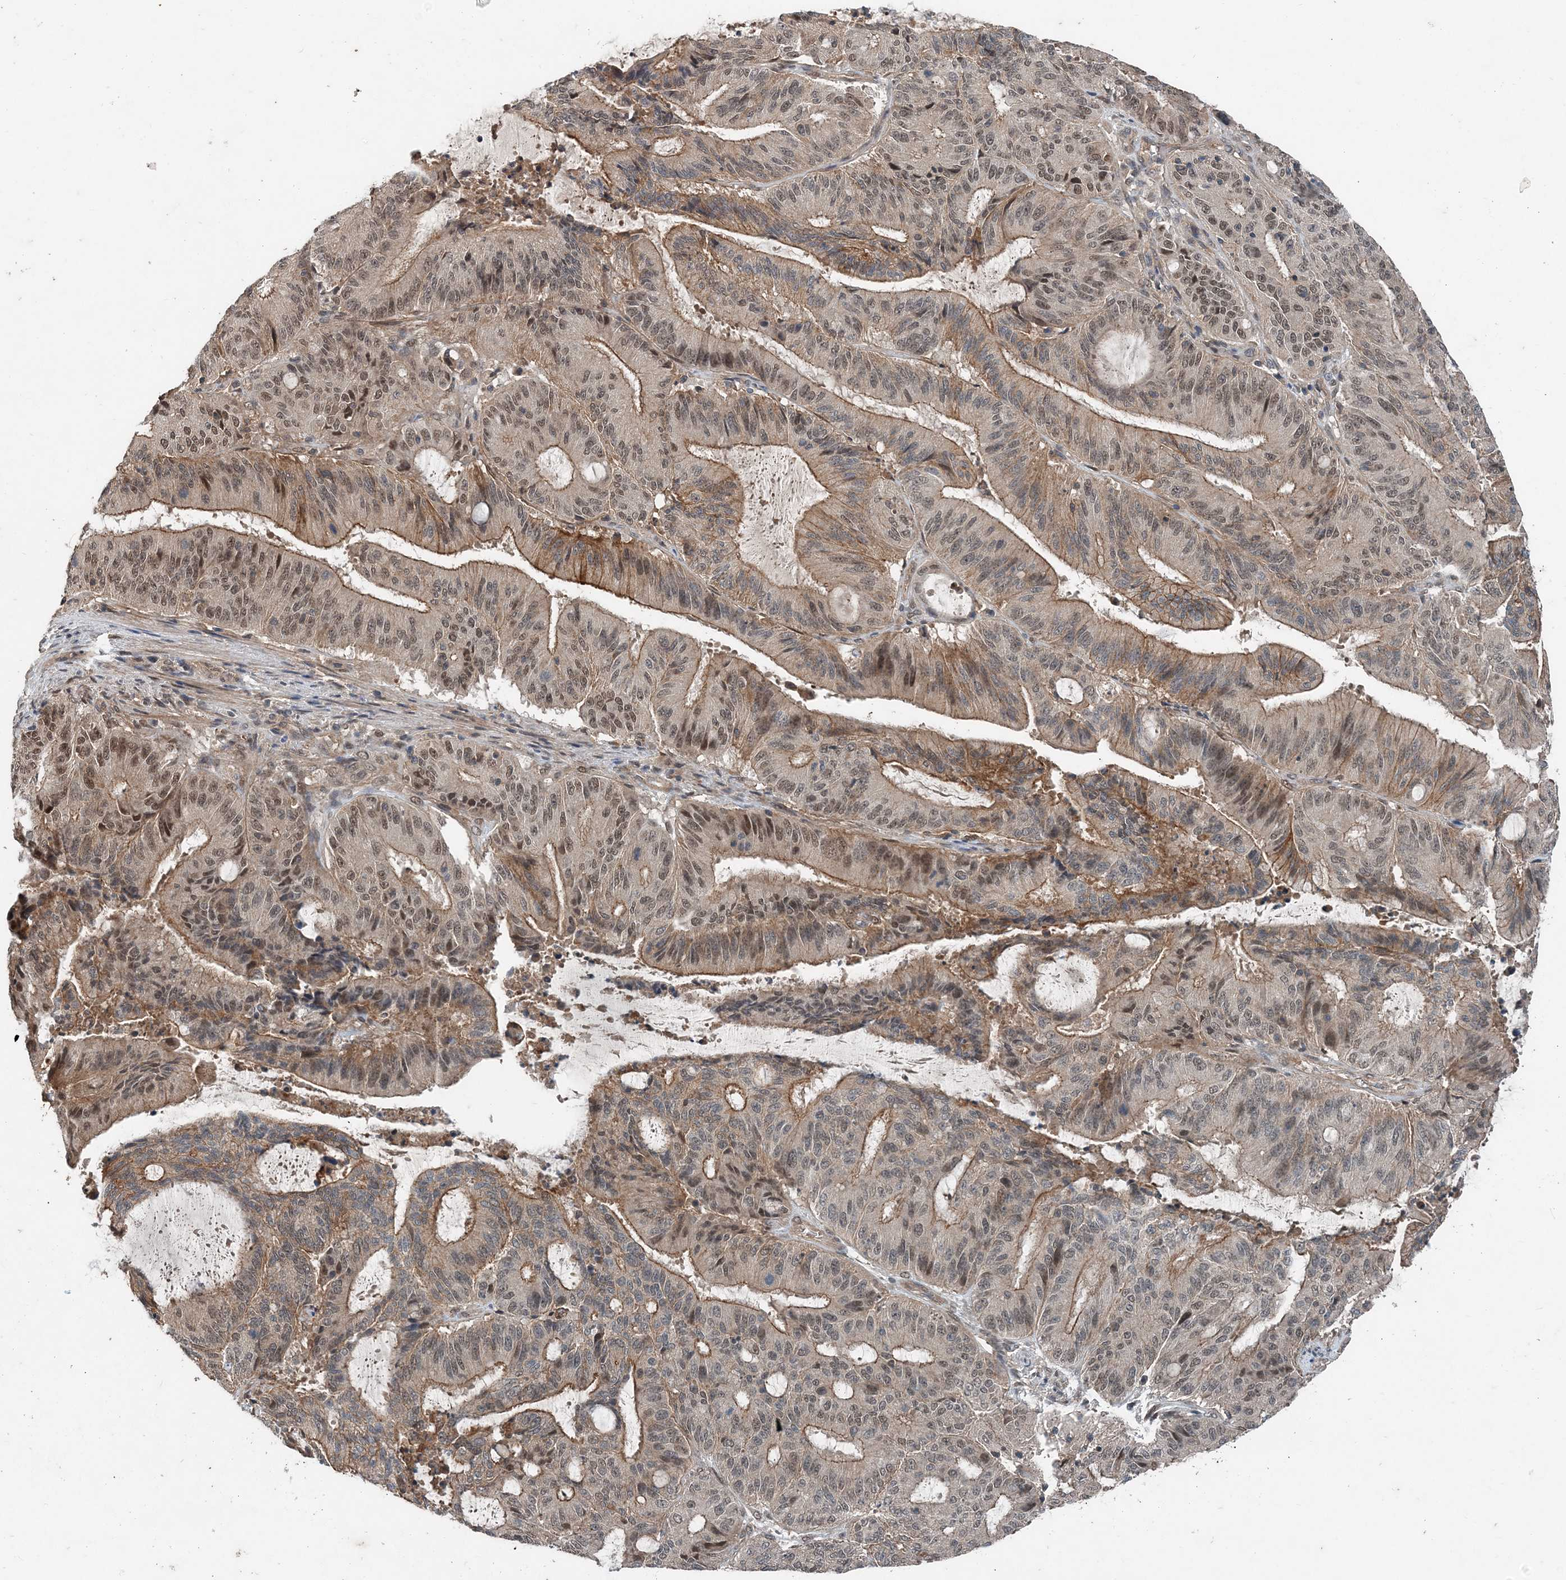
{"staining": {"intensity": "moderate", "quantity": ">75%", "location": "cytoplasmic/membranous,nuclear"}, "tissue": "liver cancer", "cell_type": "Tumor cells", "image_type": "cancer", "snomed": [{"axis": "morphology", "description": "Normal tissue, NOS"}, {"axis": "morphology", "description": "Cholangiocarcinoma"}, {"axis": "topography", "description": "Liver"}, {"axis": "topography", "description": "Peripheral nerve tissue"}], "caption": "Immunohistochemical staining of cholangiocarcinoma (liver) shows medium levels of moderate cytoplasmic/membranous and nuclear protein positivity in approximately >75% of tumor cells. (DAB (3,3'-diaminobenzidine) IHC, brown staining for protein, blue staining for nuclei).", "gene": "SMPD3", "patient": {"sex": "female", "age": 73}}